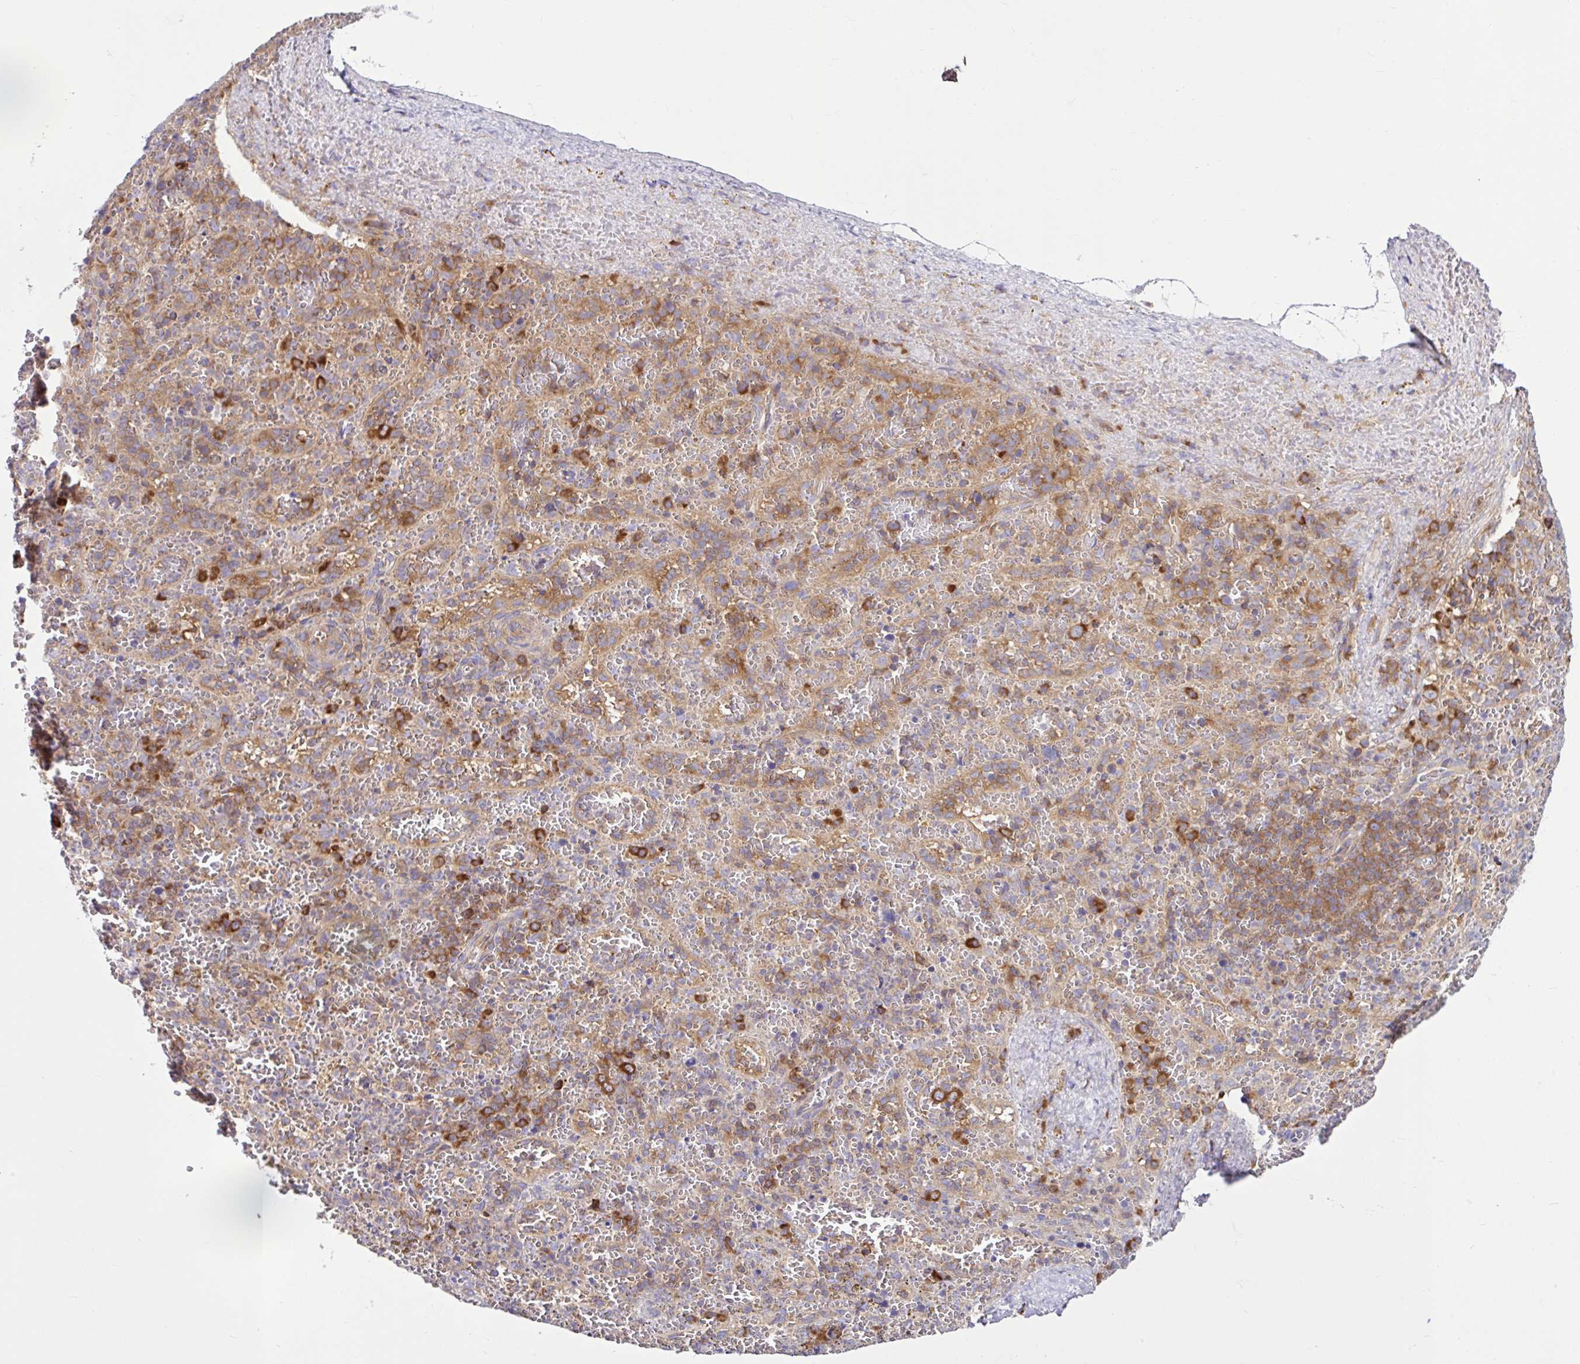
{"staining": {"intensity": "moderate", "quantity": "25%-75%", "location": "cytoplasmic/membranous"}, "tissue": "spleen", "cell_type": "Cells in red pulp", "image_type": "normal", "snomed": [{"axis": "morphology", "description": "Normal tissue, NOS"}, {"axis": "topography", "description": "Spleen"}], "caption": "Protein expression analysis of unremarkable human spleen reveals moderate cytoplasmic/membranous expression in approximately 25%-75% of cells in red pulp. Nuclei are stained in blue.", "gene": "LARS1", "patient": {"sex": "female", "age": 50}}